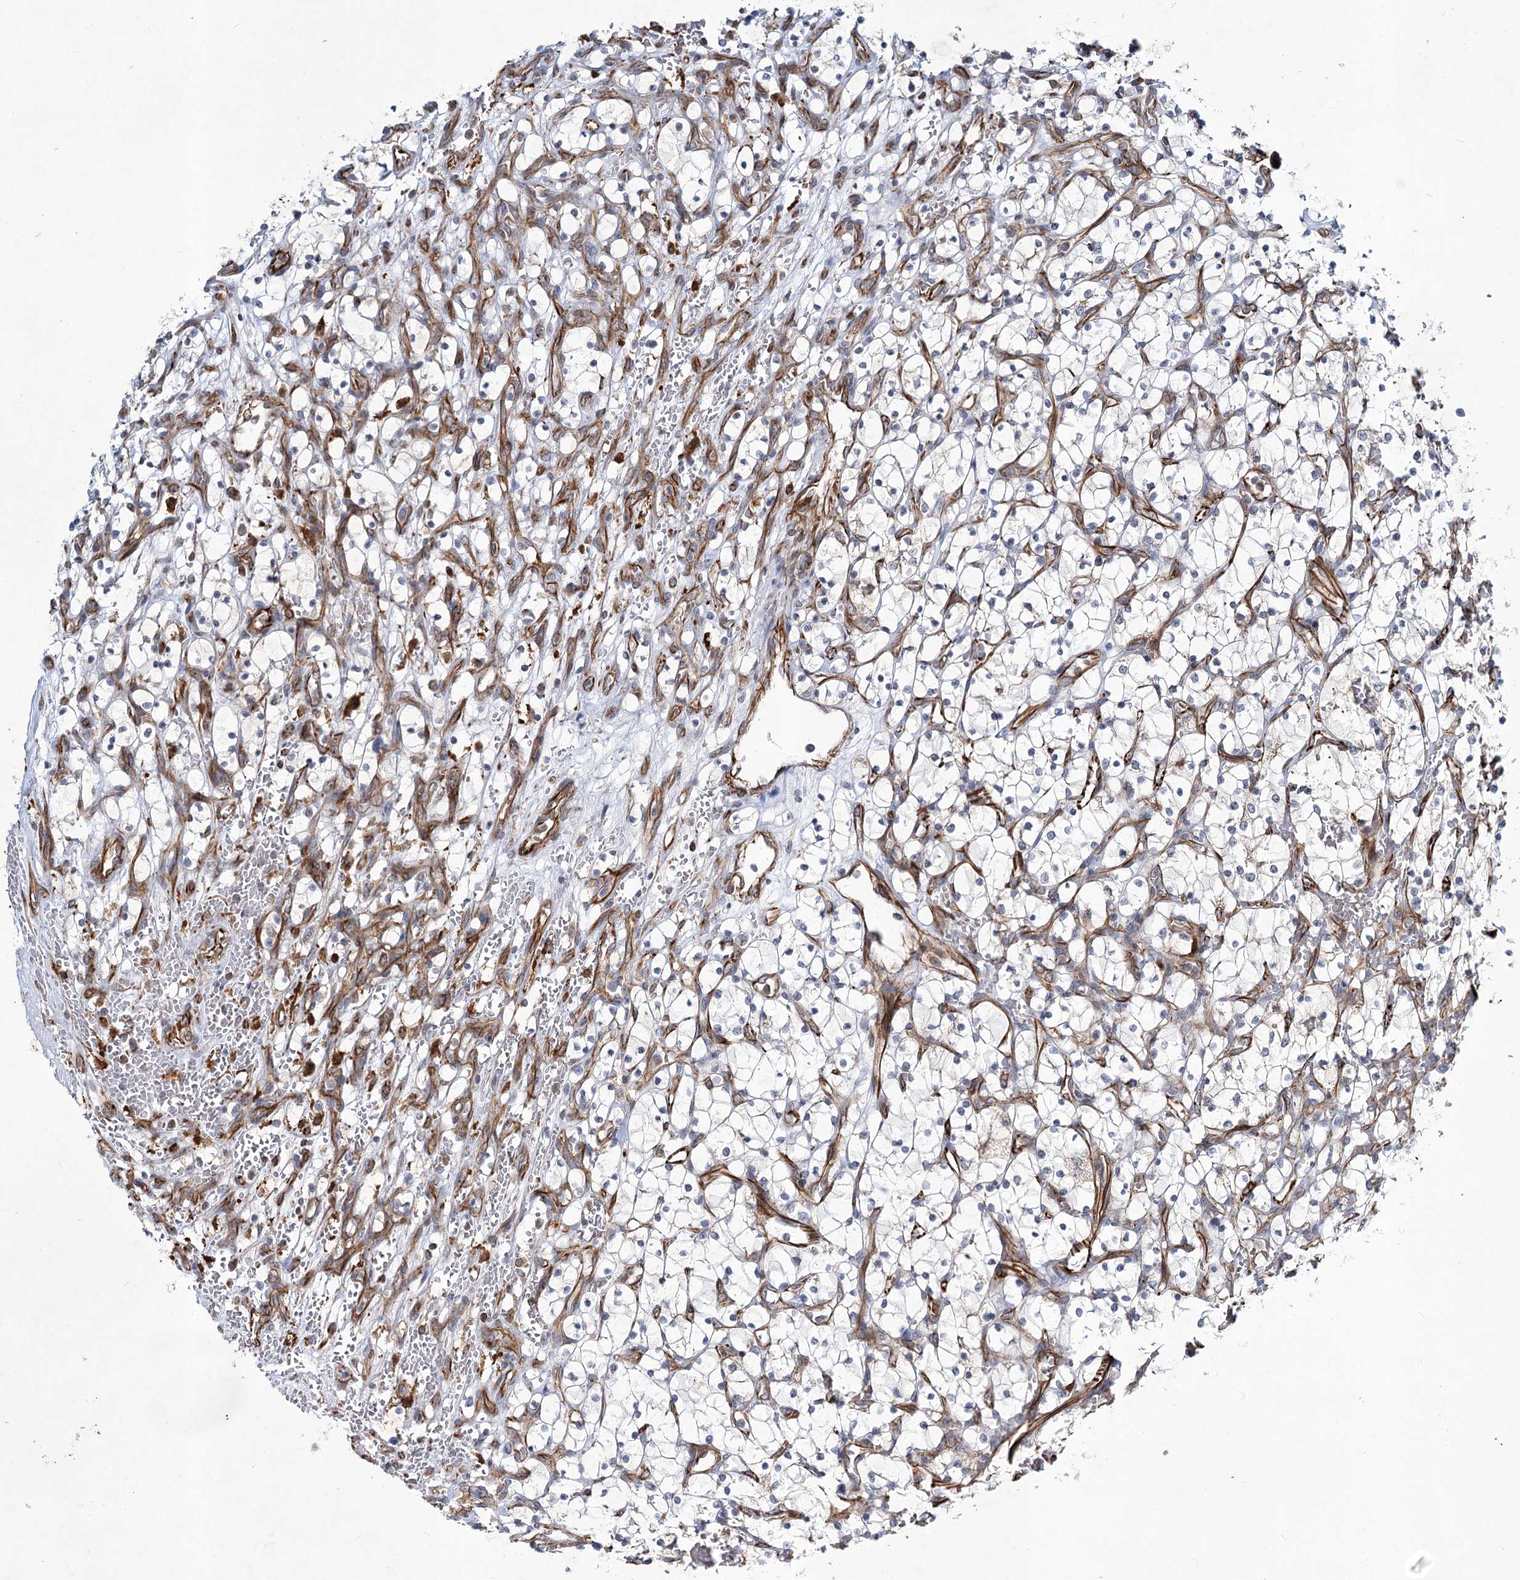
{"staining": {"intensity": "negative", "quantity": "none", "location": "none"}, "tissue": "renal cancer", "cell_type": "Tumor cells", "image_type": "cancer", "snomed": [{"axis": "morphology", "description": "Adenocarcinoma, NOS"}, {"axis": "topography", "description": "Kidney"}], "caption": "Tumor cells are negative for protein expression in human adenocarcinoma (renal).", "gene": "DPEP2", "patient": {"sex": "female", "age": 69}}